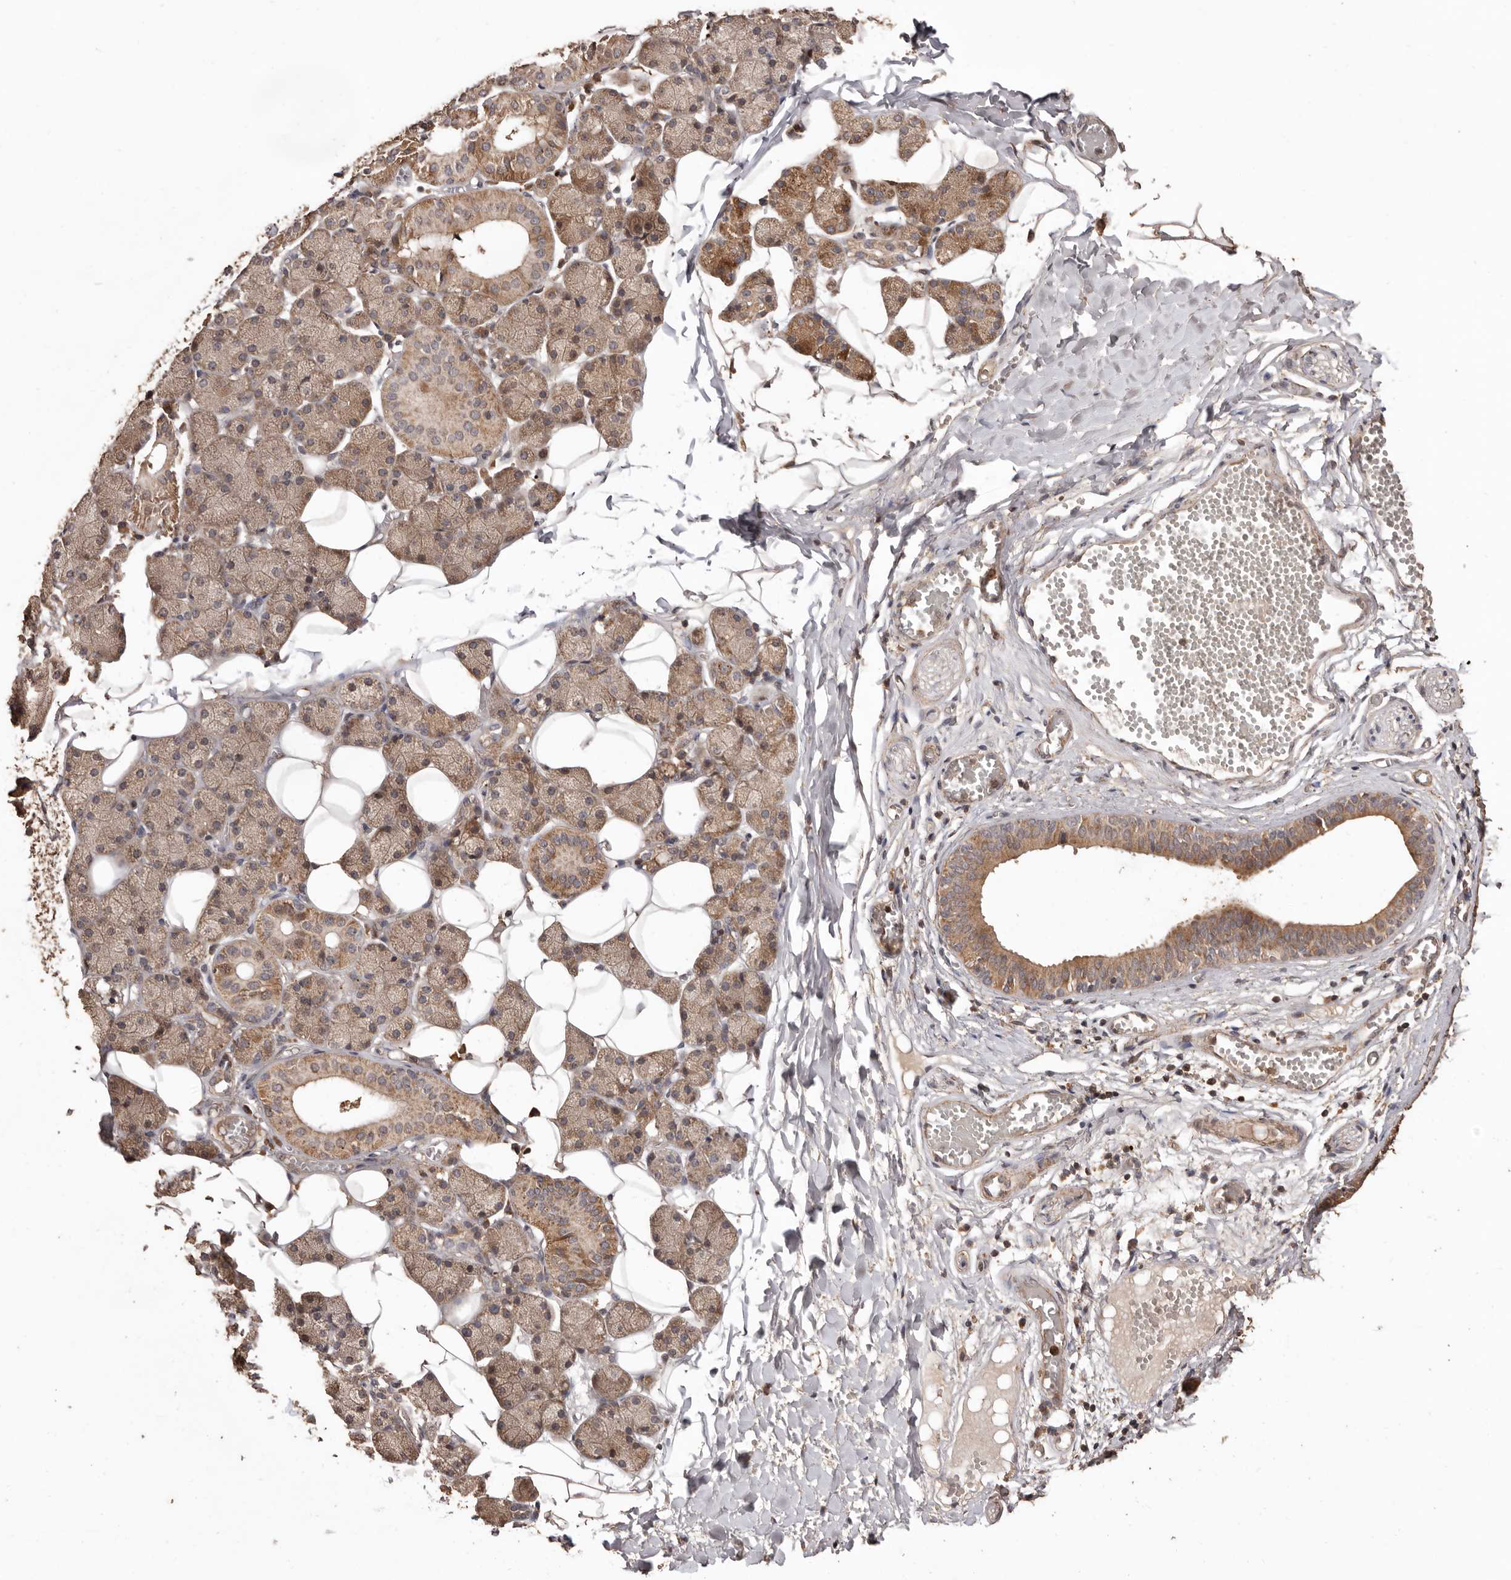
{"staining": {"intensity": "moderate", "quantity": ">75%", "location": "cytoplasmic/membranous"}, "tissue": "salivary gland", "cell_type": "Glandular cells", "image_type": "normal", "snomed": [{"axis": "morphology", "description": "Normal tissue, NOS"}, {"axis": "topography", "description": "Salivary gland"}], "caption": "Immunohistochemistry (IHC) histopathology image of unremarkable human salivary gland stained for a protein (brown), which shows medium levels of moderate cytoplasmic/membranous positivity in approximately >75% of glandular cells.", "gene": "RWDD1", "patient": {"sex": "female", "age": 33}}